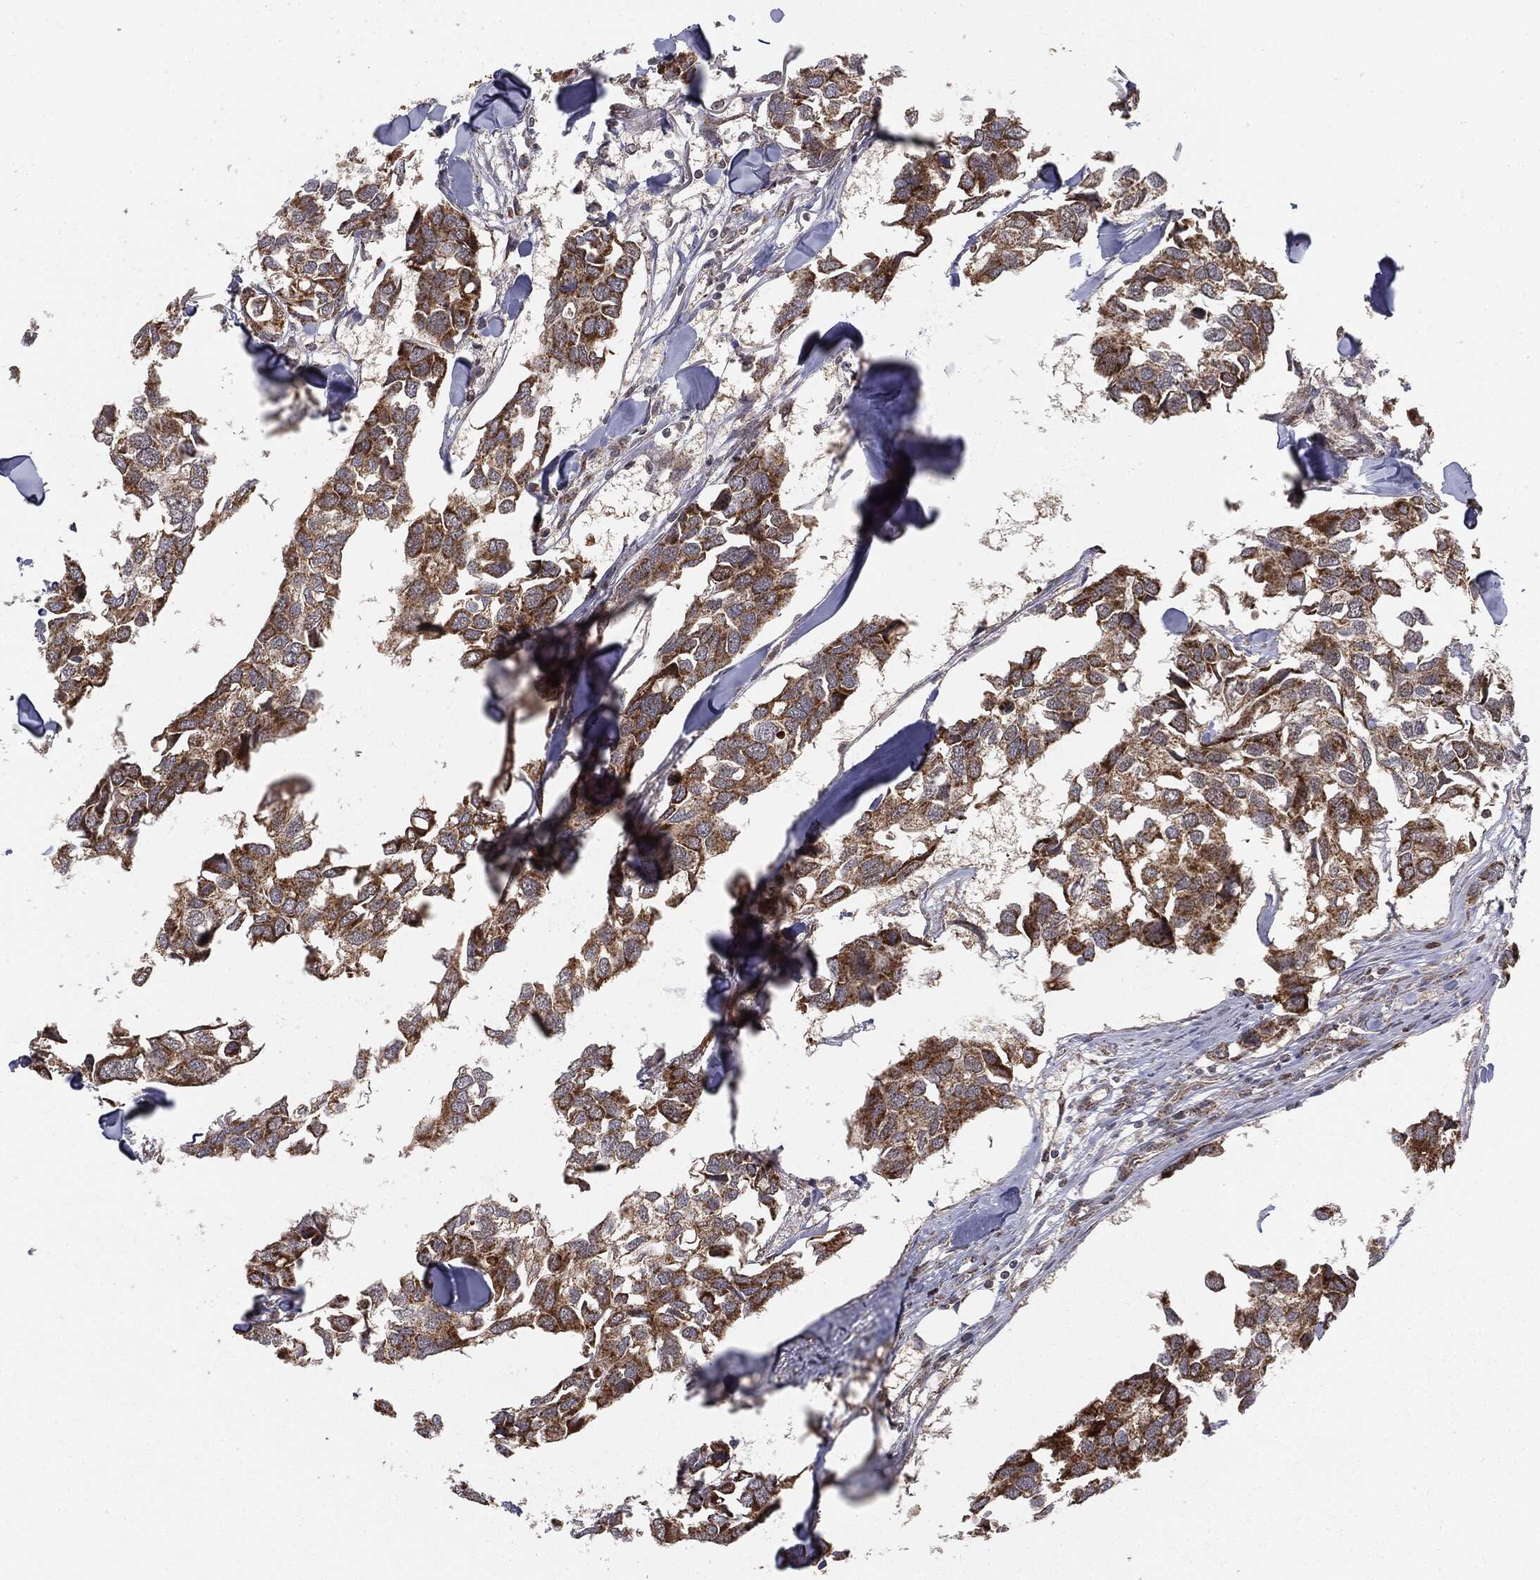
{"staining": {"intensity": "strong", "quantity": ">75%", "location": "cytoplasmic/membranous"}, "tissue": "breast cancer", "cell_type": "Tumor cells", "image_type": "cancer", "snomed": [{"axis": "morphology", "description": "Duct carcinoma"}, {"axis": "topography", "description": "Breast"}], "caption": "Immunohistochemical staining of human breast cancer exhibits high levels of strong cytoplasmic/membranous protein positivity in about >75% of tumor cells. Nuclei are stained in blue.", "gene": "MTOR", "patient": {"sex": "female", "age": 83}}